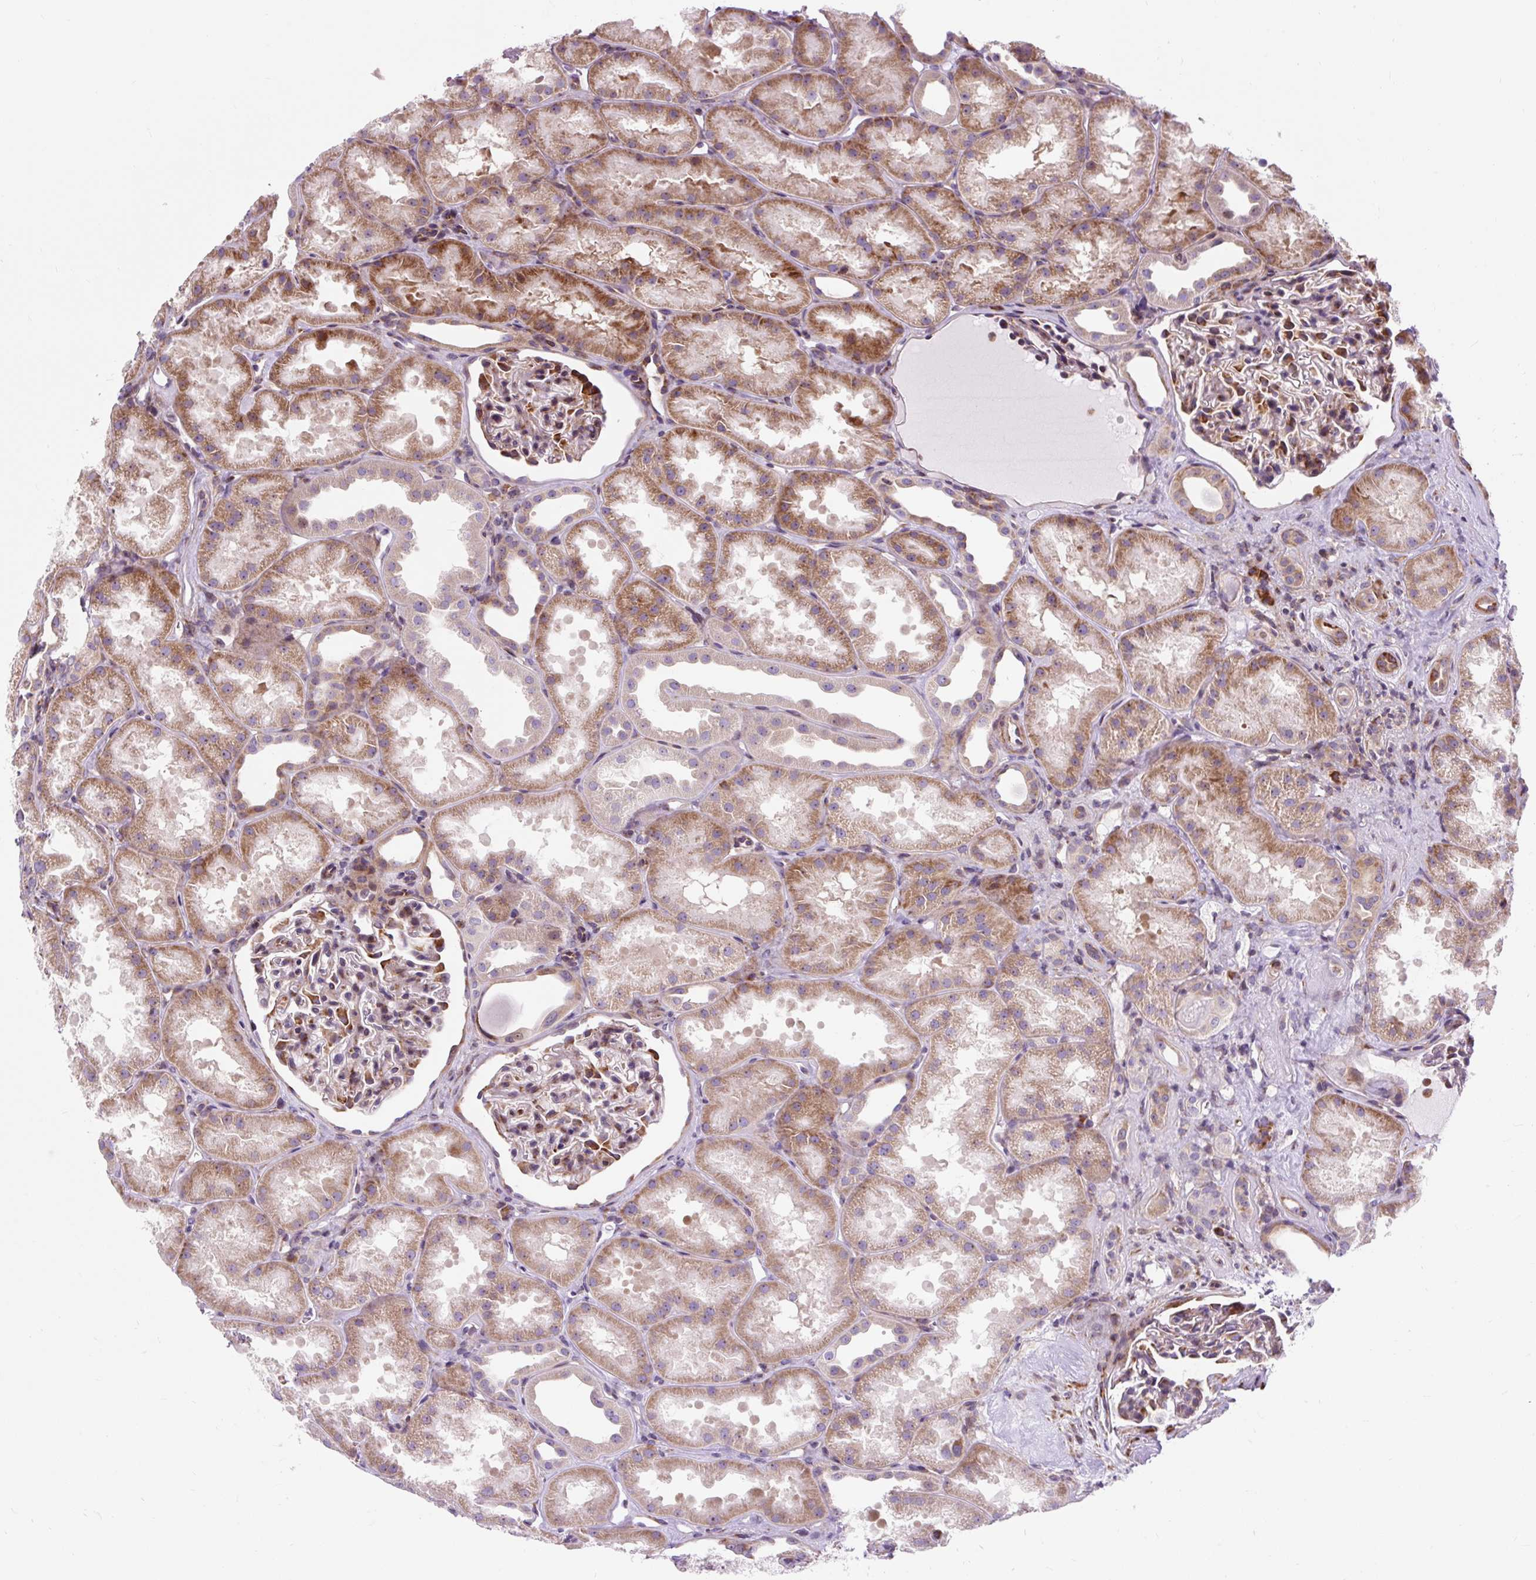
{"staining": {"intensity": "moderate", "quantity": "25%-75%", "location": "cytoplasmic/membranous"}, "tissue": "kidney", "cell_type": "Cells in glomeruli", "image_type": "normal", "snomed": [{"axis": "morphology", "description": "Normal tissue, NOS"}, {"axis": "topography", "description": "Kidney"}], "caption": "Protein expression by immunohistochemistry reveals moderate cytoplasmic/membranous expression in about 25%-75% of cells in glomeruli in benign kidney. (Brightfield microscopy of DAB IHC at high magnification).", "gene": "CISD3", "patient": {"sex": "male", "age": 61}}